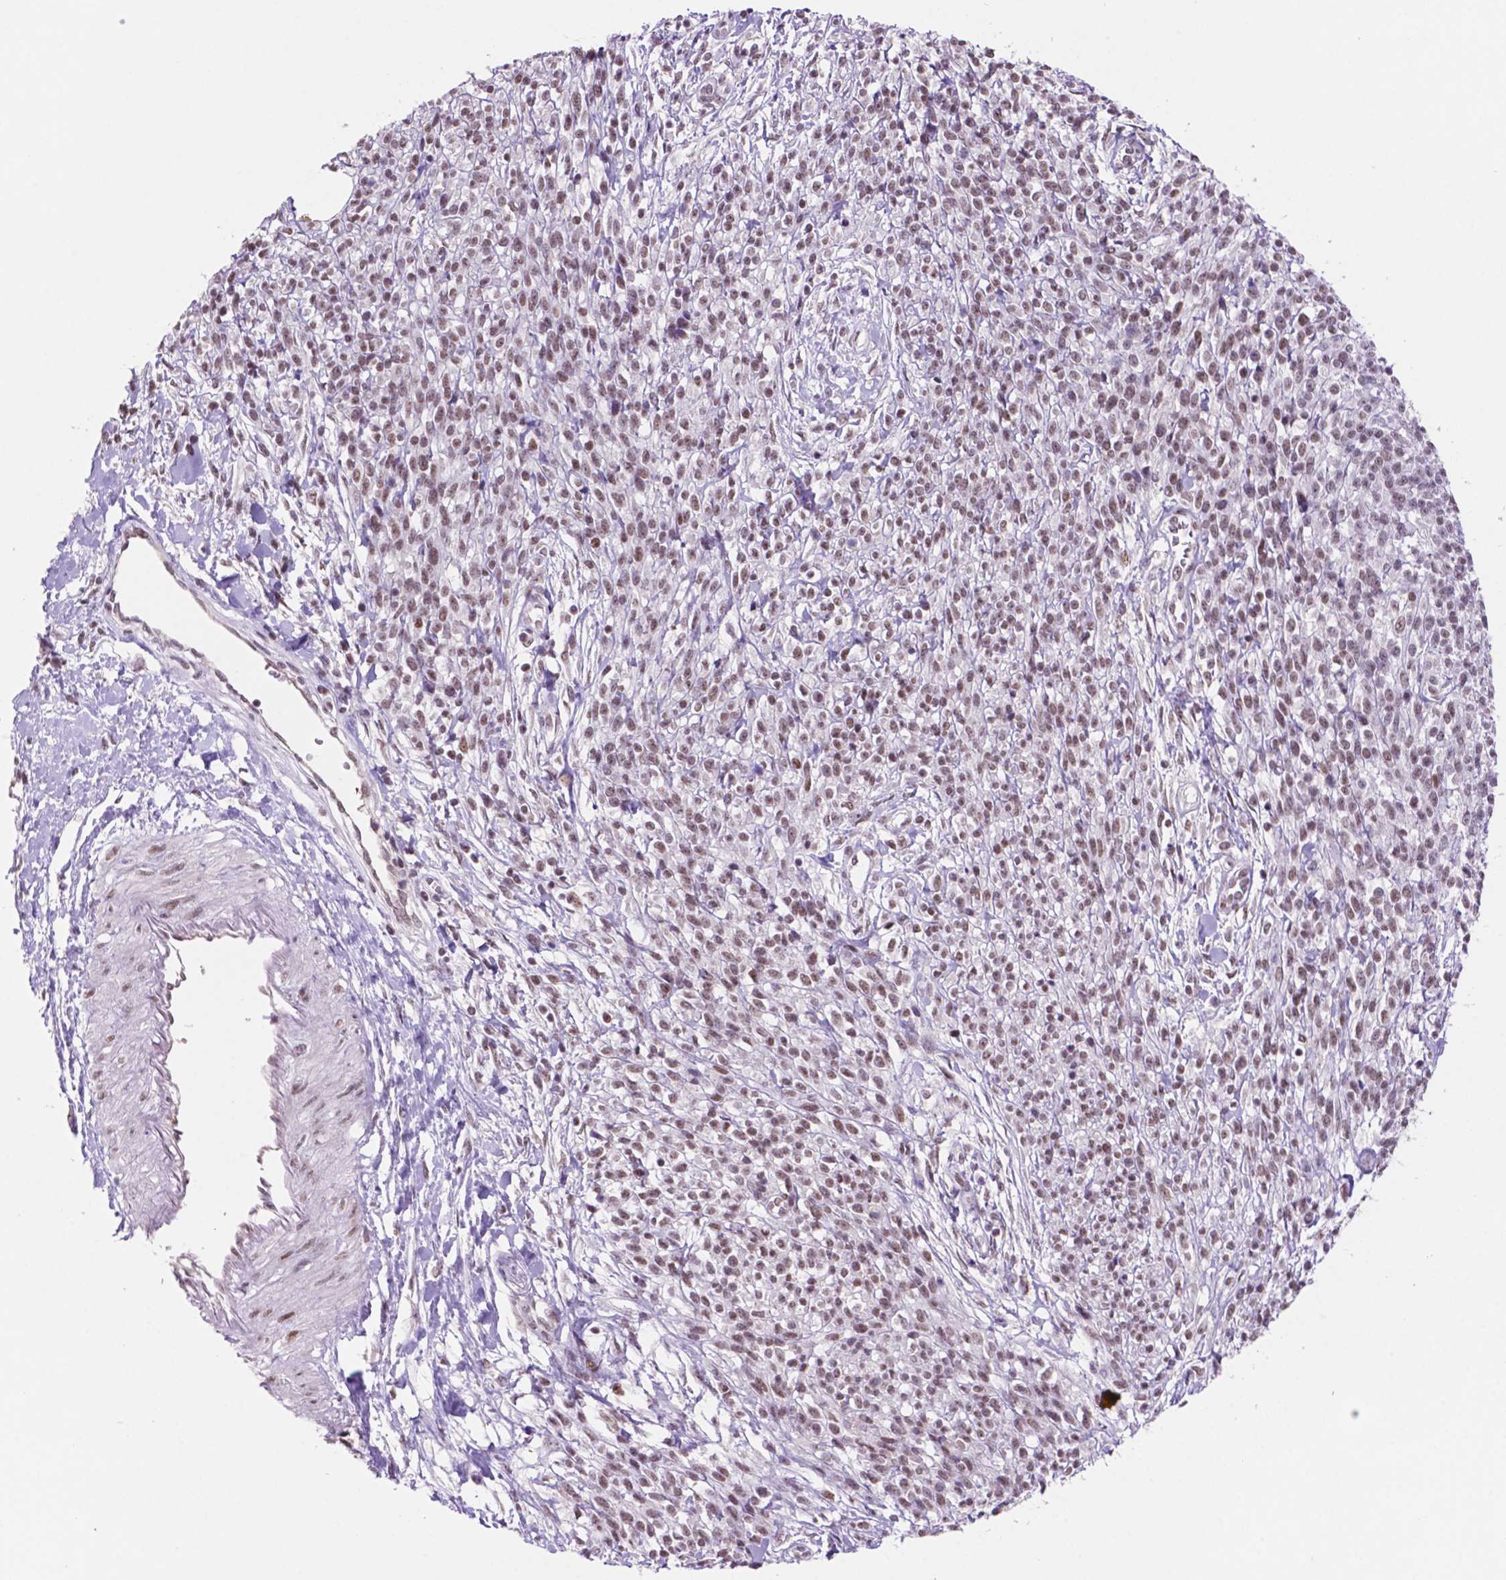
{"staining": {"intensity": "moderate", "quantity": ">75%", "location": "nuclear"}, "tissue": "melanoma", "cell_type": "Tumor cells", "image_type": "cancer", "snomed": [{"axis": "morphology", "description": "Malignant melanoma, NOS"}, {"axis": "topography", "description": "Skin"}, {"axis": "topography", "description": "Skin of trunk"}], "caption": "This is a micrograph of immunohistochemistry (IHC) staining of melanoma, which shows moderate expression in the nuclear of tumor cells.", "gene": "NCOR1", "patient": {"sex": "male", "age": 74}}